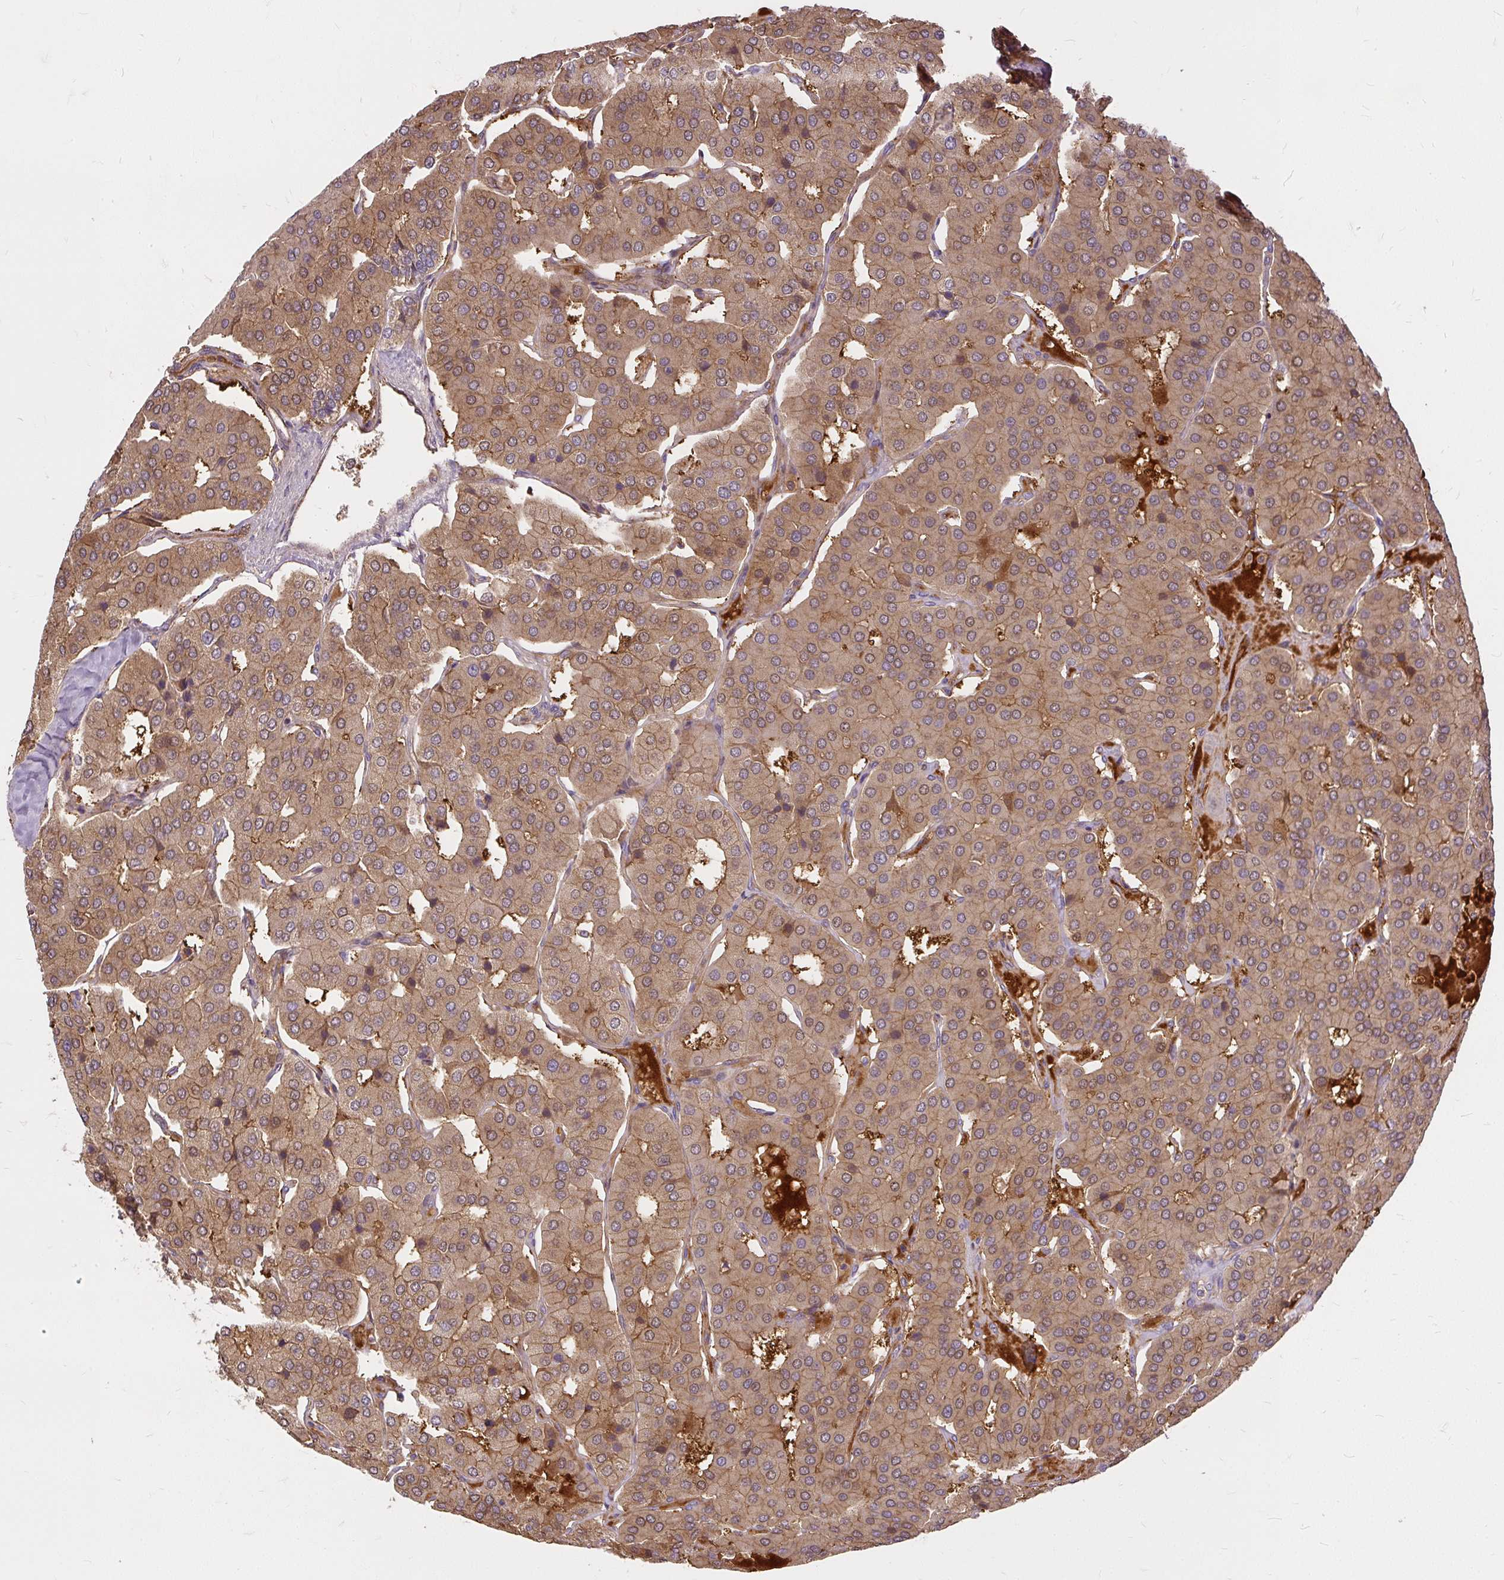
{"staining": {"intensity": "moderate", "quantity": ">75%", "location": "cytoplasmic/membranous"}, "tissue": "parathyroid gland", "cell_type": "Glandular cells", "image_type": "normal", "snomed": [{"axis": "morphology", "description": "Normal tissue, NOS"}, {"axis": "morphology", "description": "Adenoma, NOS"}, {"axis": "topography", "description": "Parathyroid gland"}], "caption": "A histopathology image of parathyroid gland stained for a protein exhibits moderate cytoplasmic/membranous brown staining in glandular cells.", "gene": "AP5S1", "patient": {"sex": "female", "age": 86}}